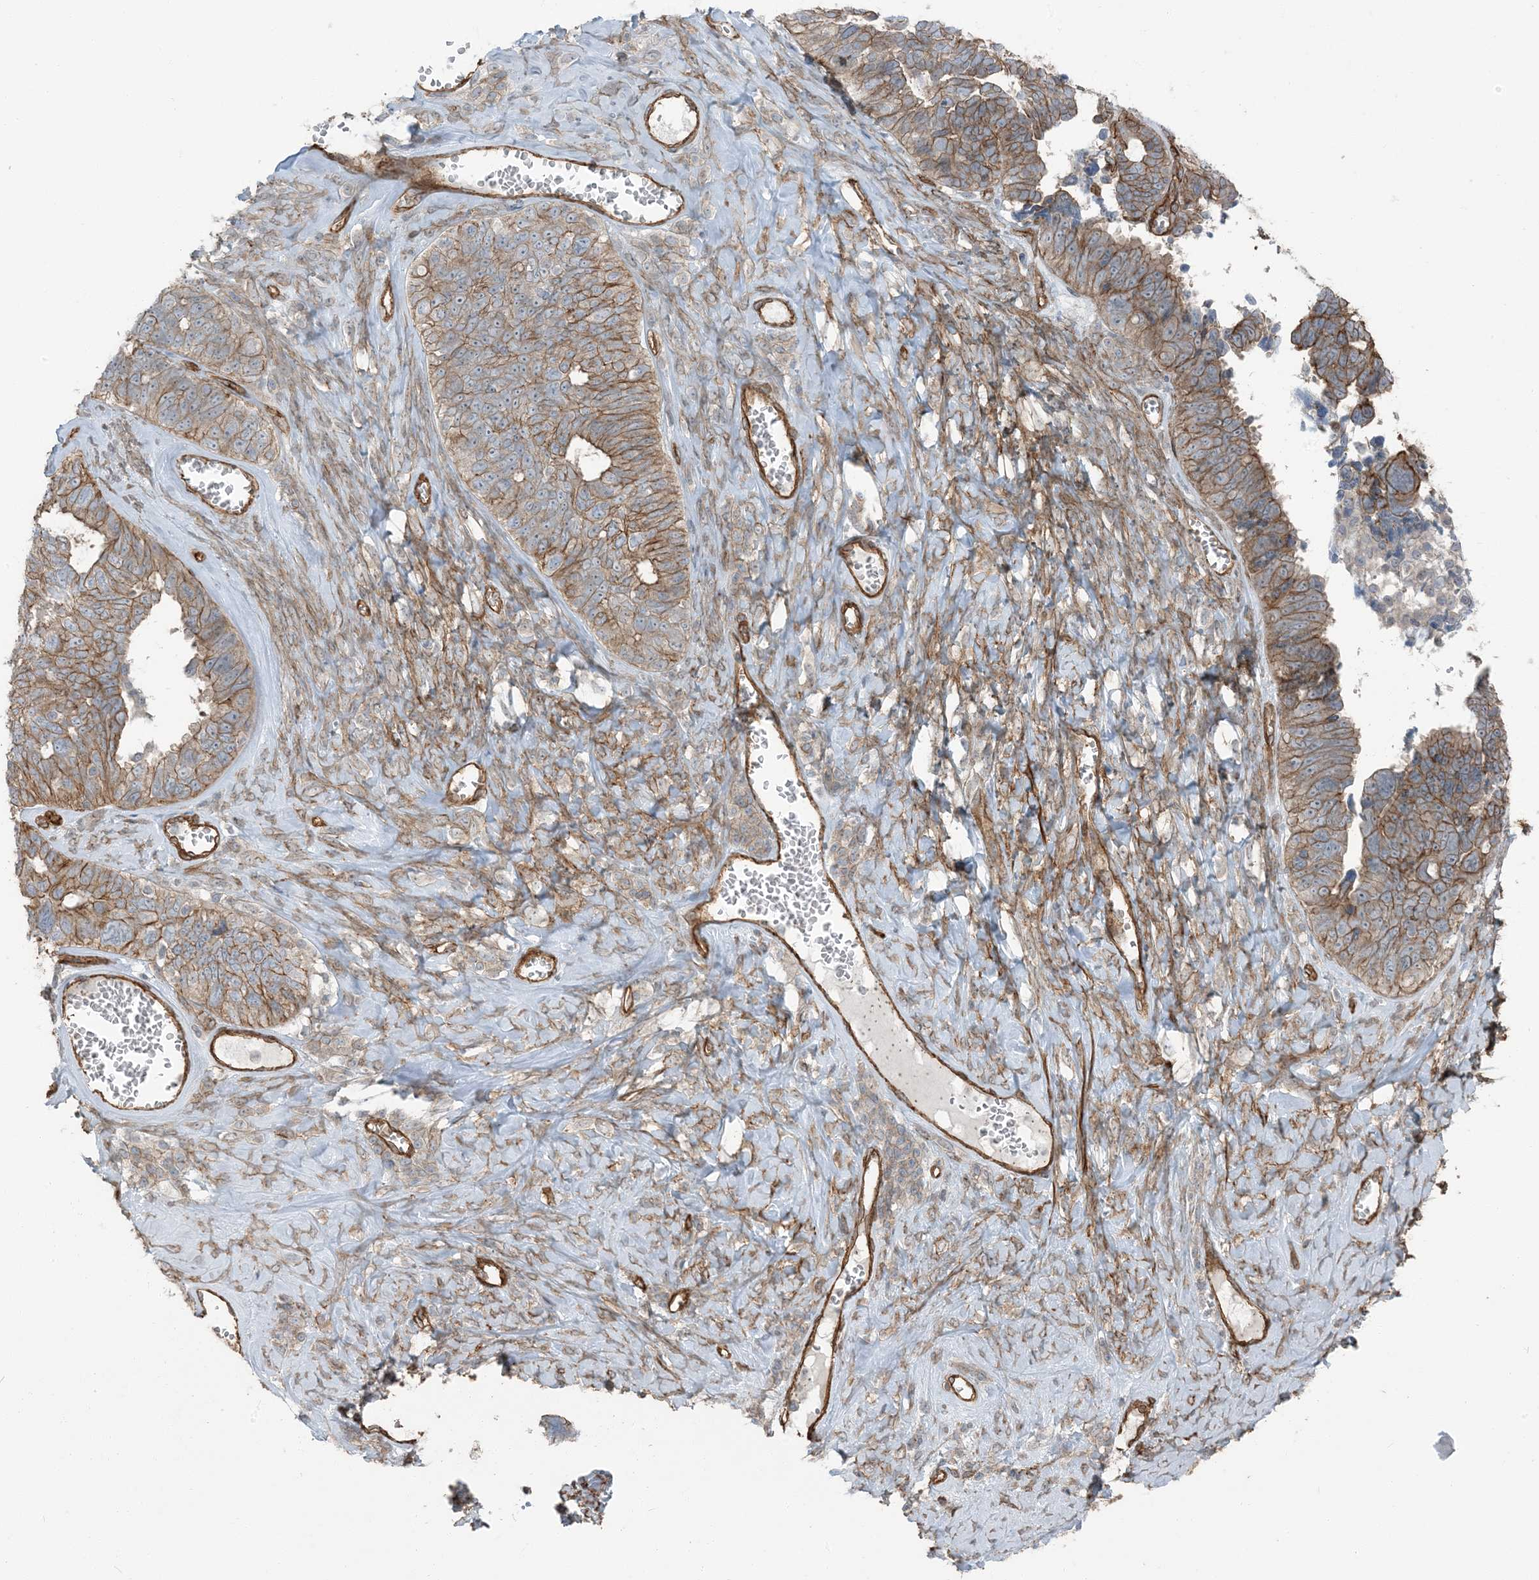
{"staining": {"intensity": "moderate", "quantity": ">75%", "location": "cytoplasmic/membranous"}, "tissue": "ovarian cancer", "cell_type": "Tumor cells", "image_type": "cancer", "snomed": [{"axis": "morphology", "description": "Cystadenocarcinoma, serous, NOS"}, {"axis": "topography", "description": "Ovary"}], "caption": "Protein expression analysis of human ovarian serous cystadenocarcinoma reveals moderate cytoplasmic/membranous expression in approximately >75% of tumor cells.", "gene": "ZFP90", "patient": {"sex": "female", "age": 79}}